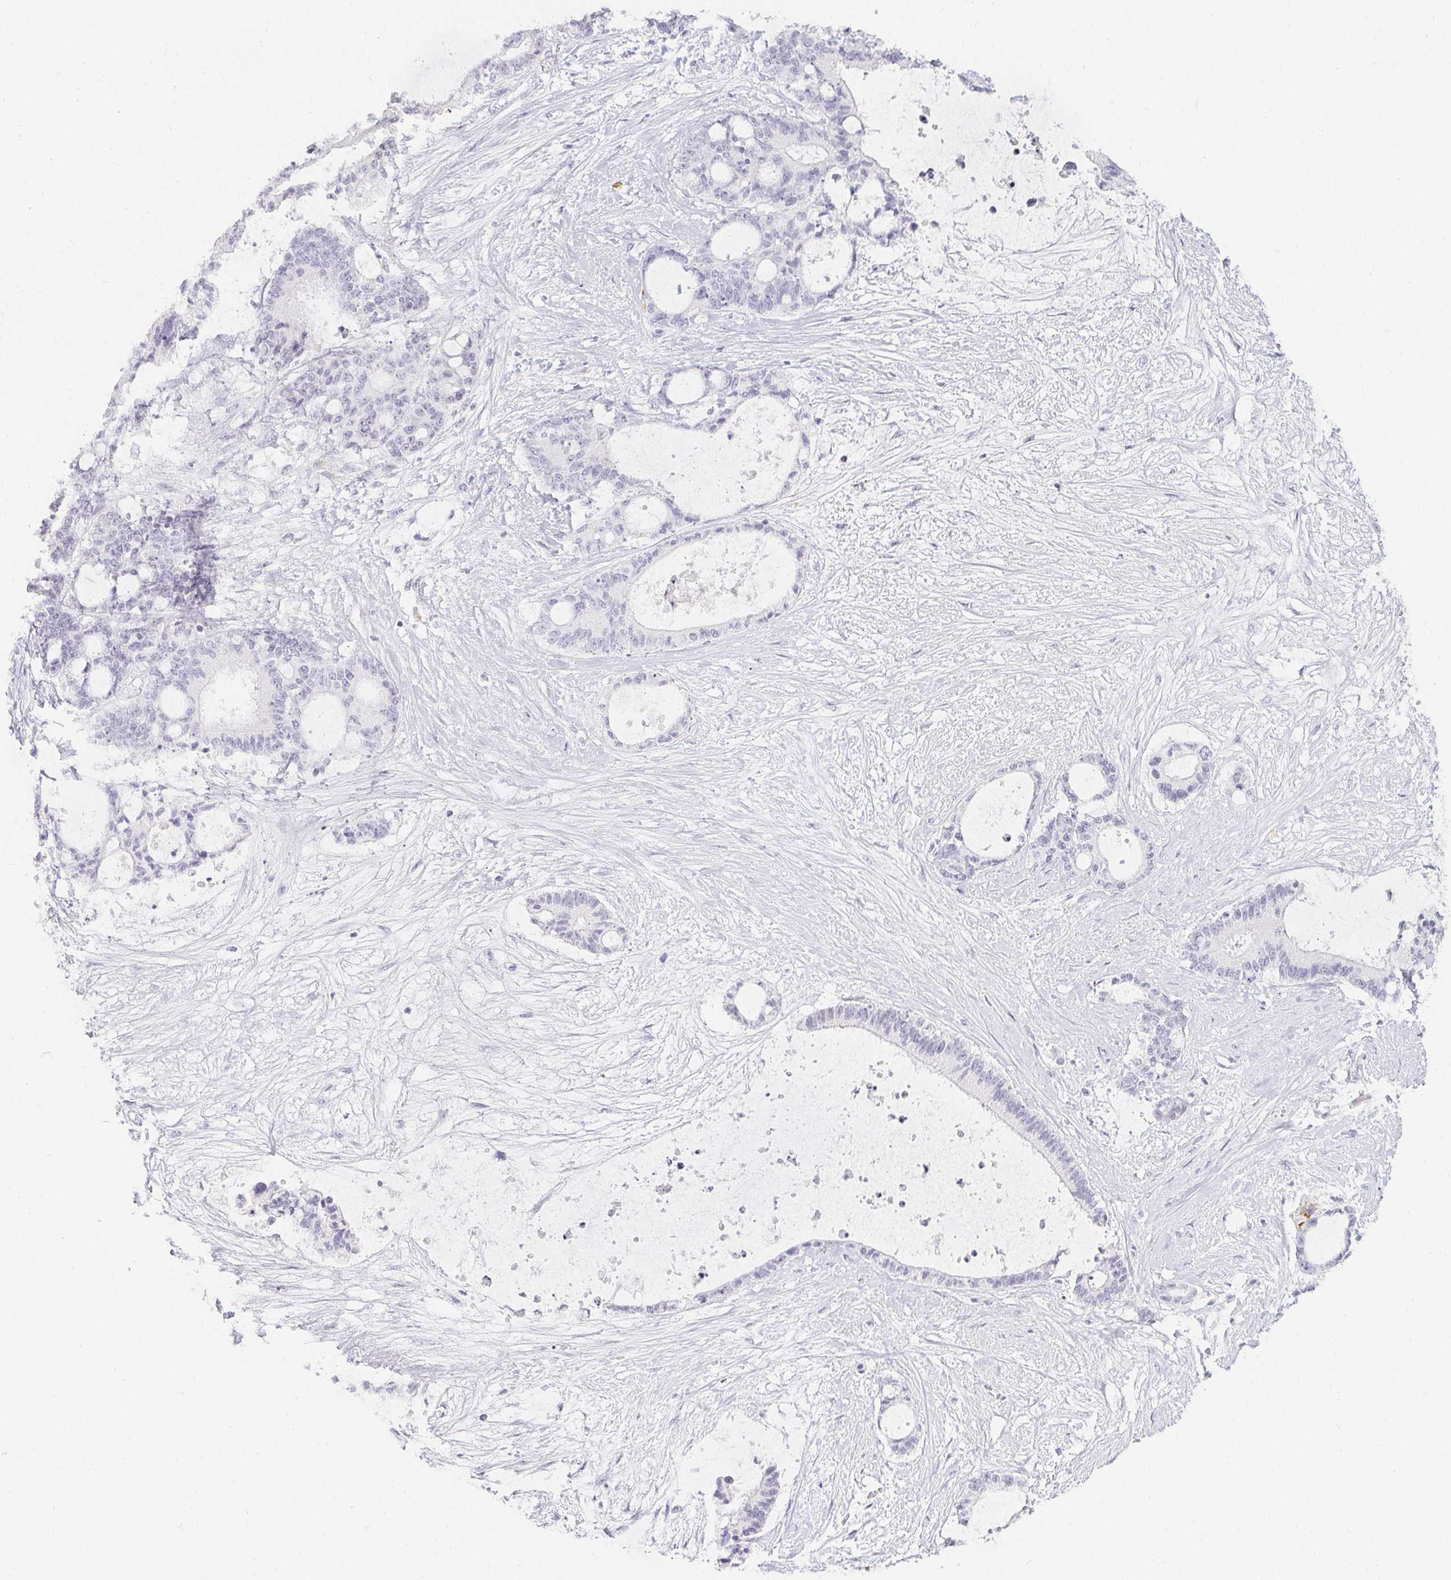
{"staining": {"intensity": "negative", "quantity": "none", "location": "none"}, "tissue": "liver cancer", "cell_type": "Tumor cells", "image_type": "cancer", "snomed": [{"axis": "morphology", "description": "Normal tissue, NOS"}, {"axis": "morphology", "description": "Cholangiocarcinoma"}, {"axis": "topography", "description": "Liver"}, {"axis": "topography", "description": "Peripheral nerve tissue"}], "caption": "Immunohistochemistry histopathology image of neoplastic tissue: human cholangiocarcinoma (liver) stained with DAB reveals no significant protein positivity in tumor cells. The staining is performed using DAB (3,3'-diaminobenzidine) brown chromogen with nuclei counter-stained in using hematoxylin.", "gene": "ACAN", "patient": {"sex": "female", "age": 73}}